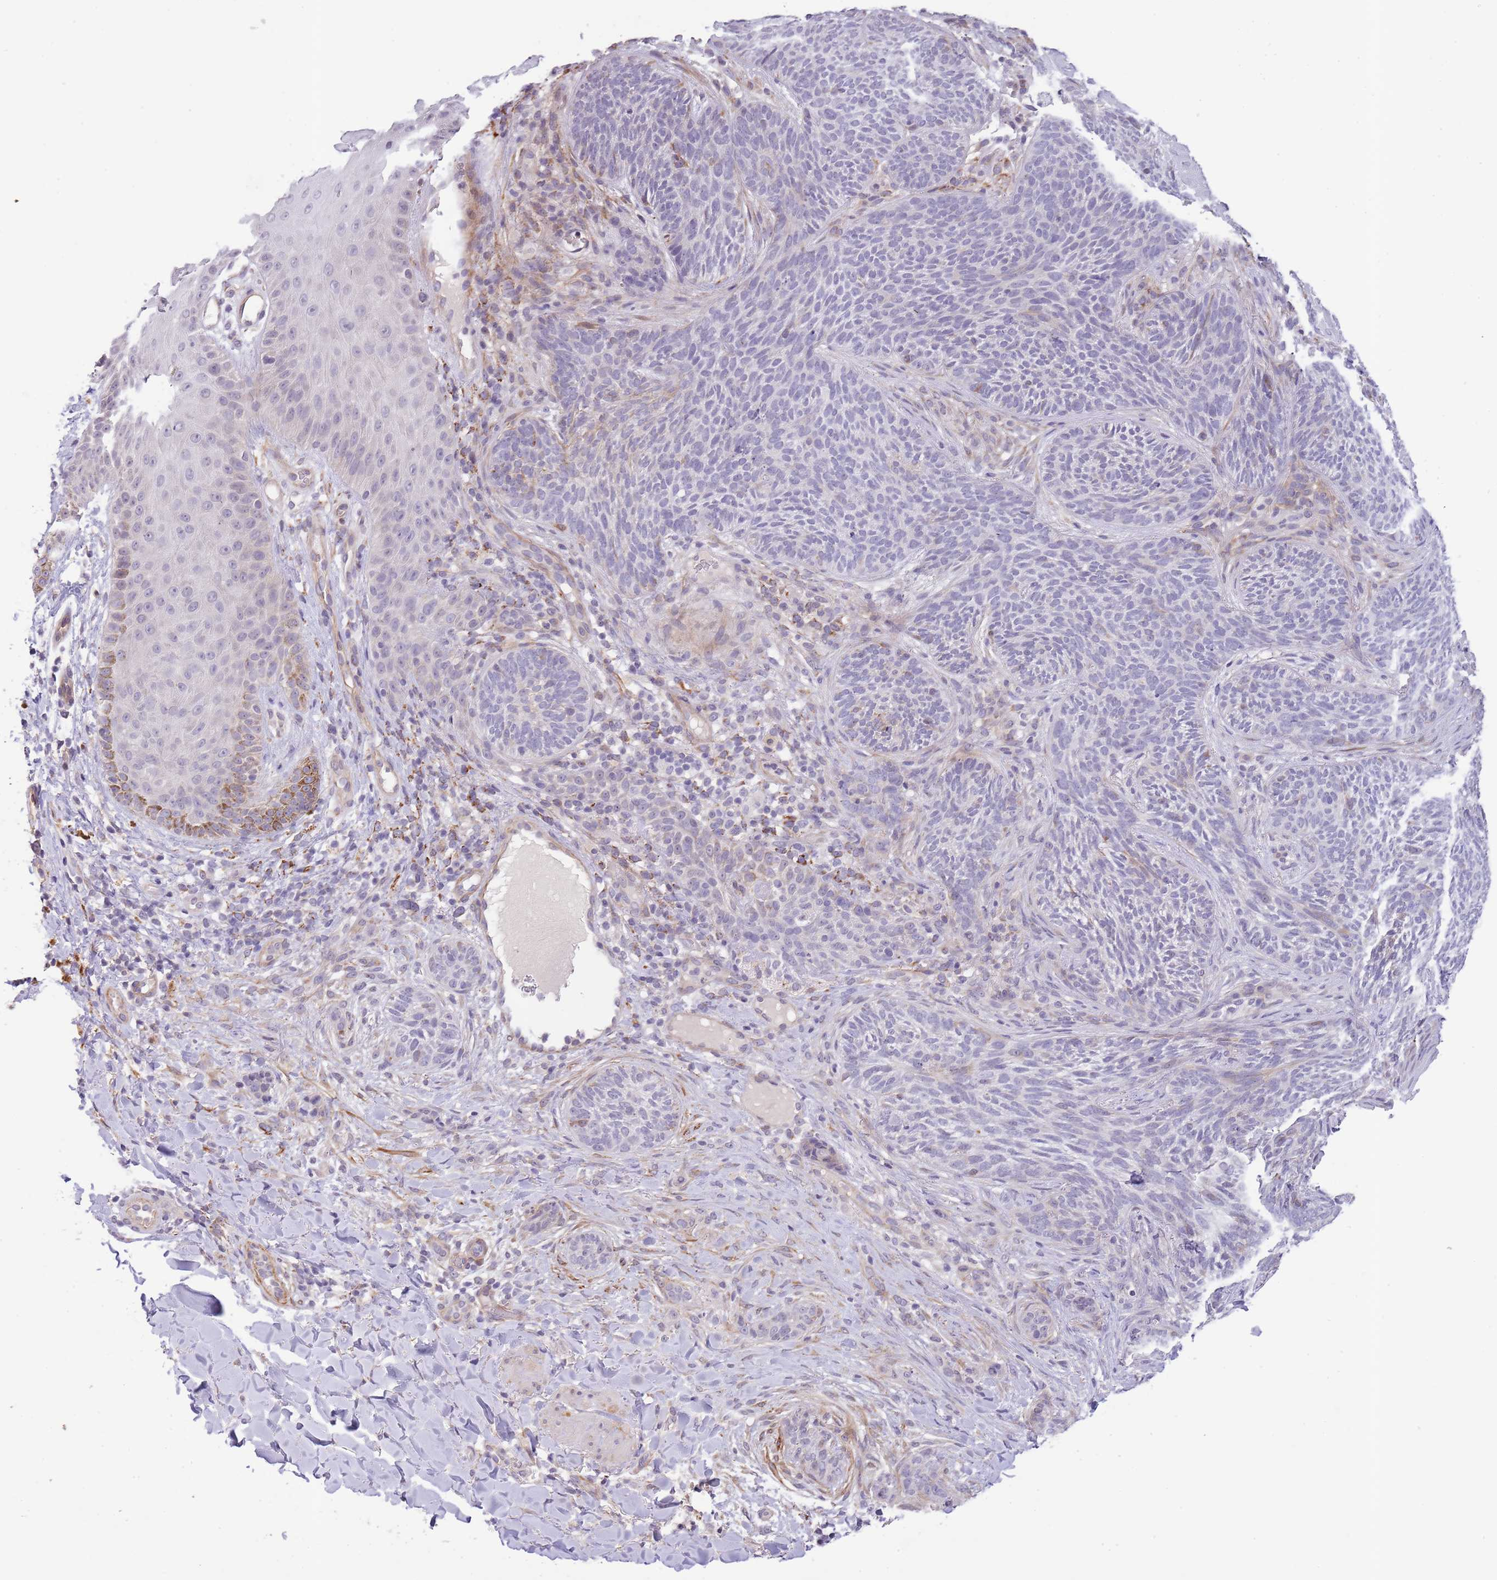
{"staining": {"intensity": "negative", "quantity": "none", "location": "none"}, "tissue": "skin", "cell_type": "Epidermal cells", "image_type": "normal", "snomed": [{"axis": "morphology", "description": "Normal tissue, NOS"}, {"axis": "morphology", "description": "Neoplasm, malignant, NOS"}, {"axis": "topography", "description": "Anal"}], "caption": "A high-resolution image shows immunohistochemistry staining of unremarkable skin, which reveals no significant positivity in epidermal cells.", "gene": "ZNF658", "patient": {"sex": "male", "age": 47}}